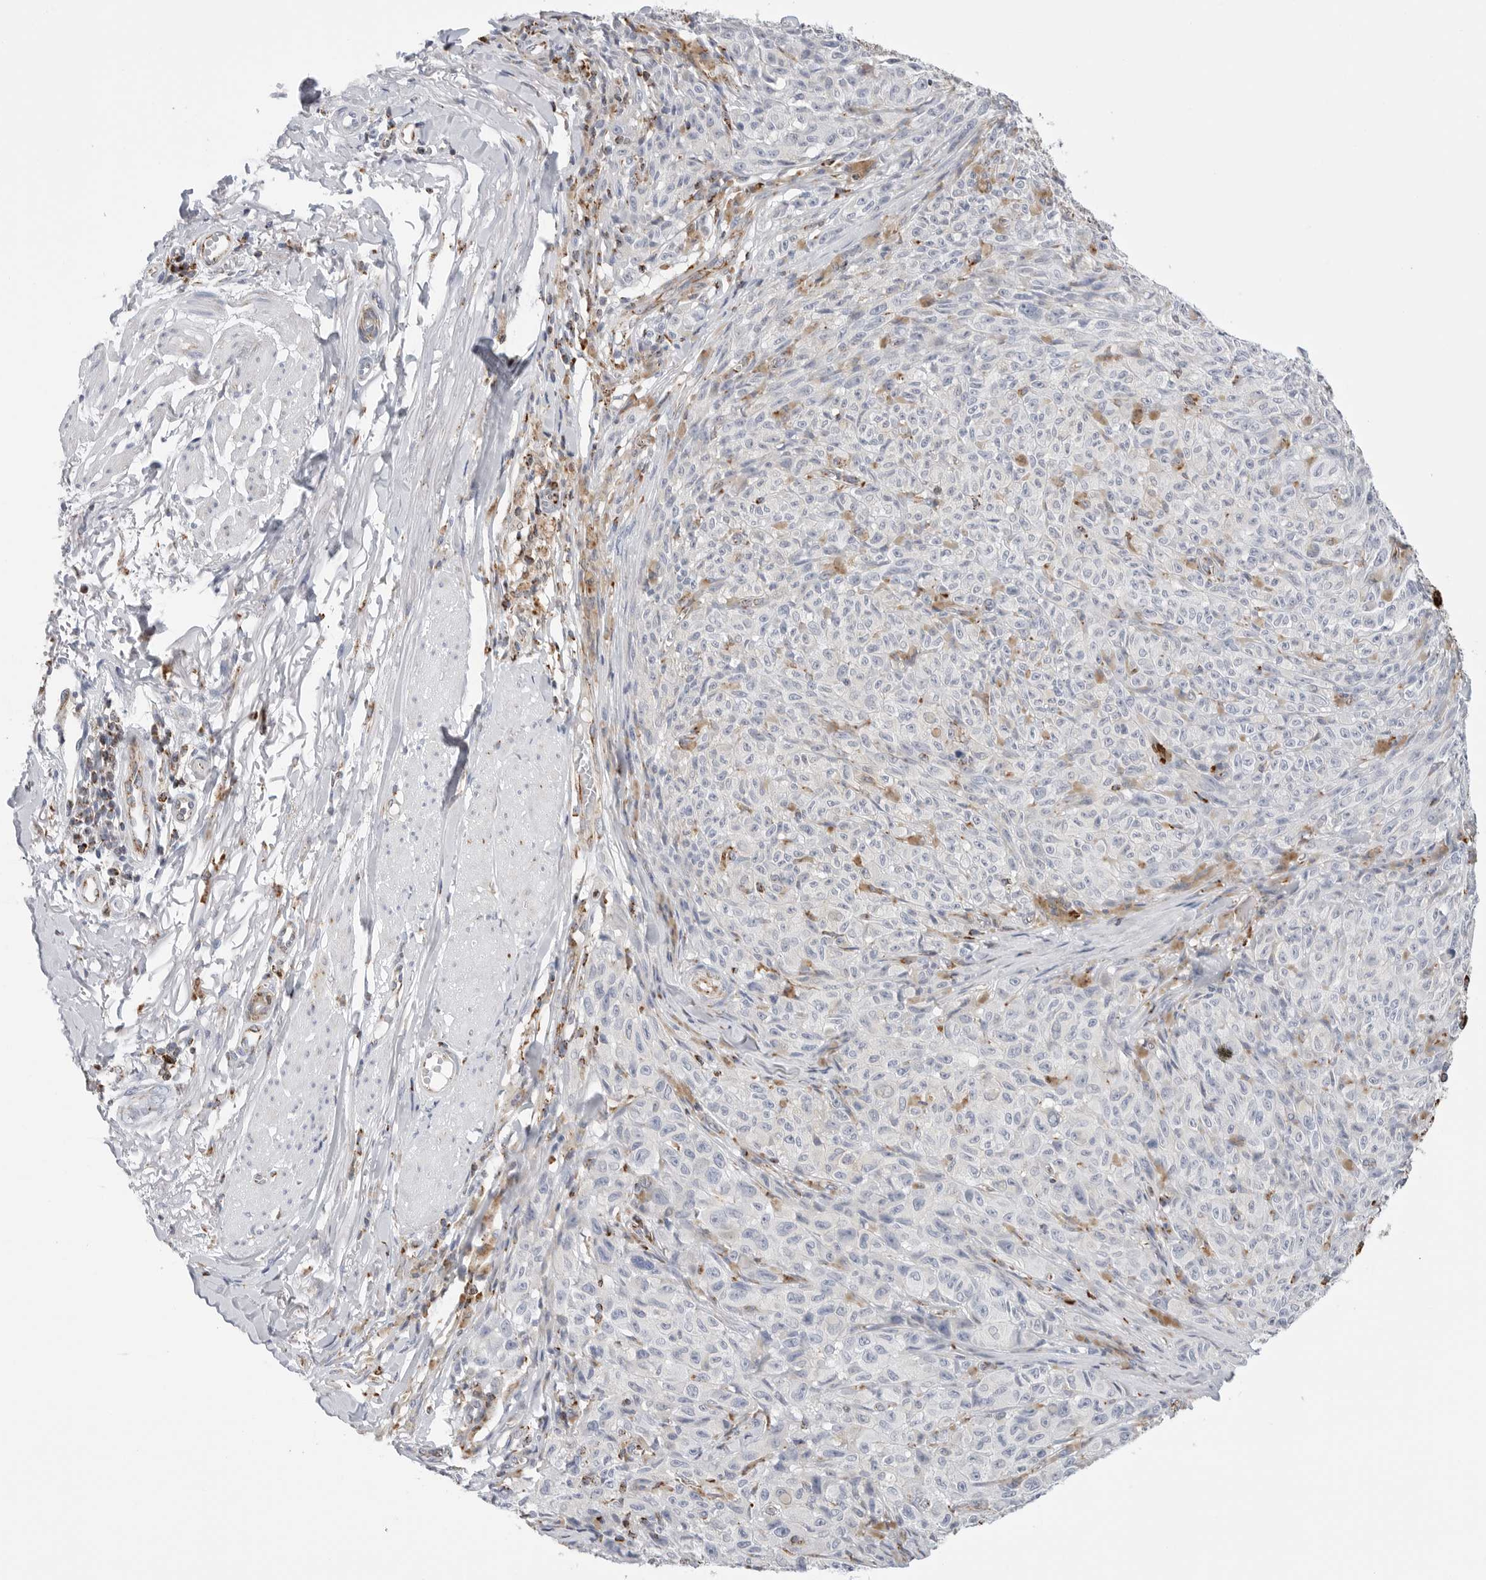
{"staining": {"intensity": "negative", "quantity": "none", "location": "none"}, "tissue": "melanoma", "cell_type": "Tumor cells", "image_type": "cancer", "snomed": [{"axis": "morphology", "description": "Malignant melanoma, NOS"}, {"axis": "topography", "description": "Skin"}], "caption": "Immunohistochemistry (IHC) image of neoplastic tissue: malignant melanoma stained with DAB exhibits no significant protein positivity in tumor cells.", "gene": "ATP5IF1", "patient": {"sex": "female", "age": 82}}